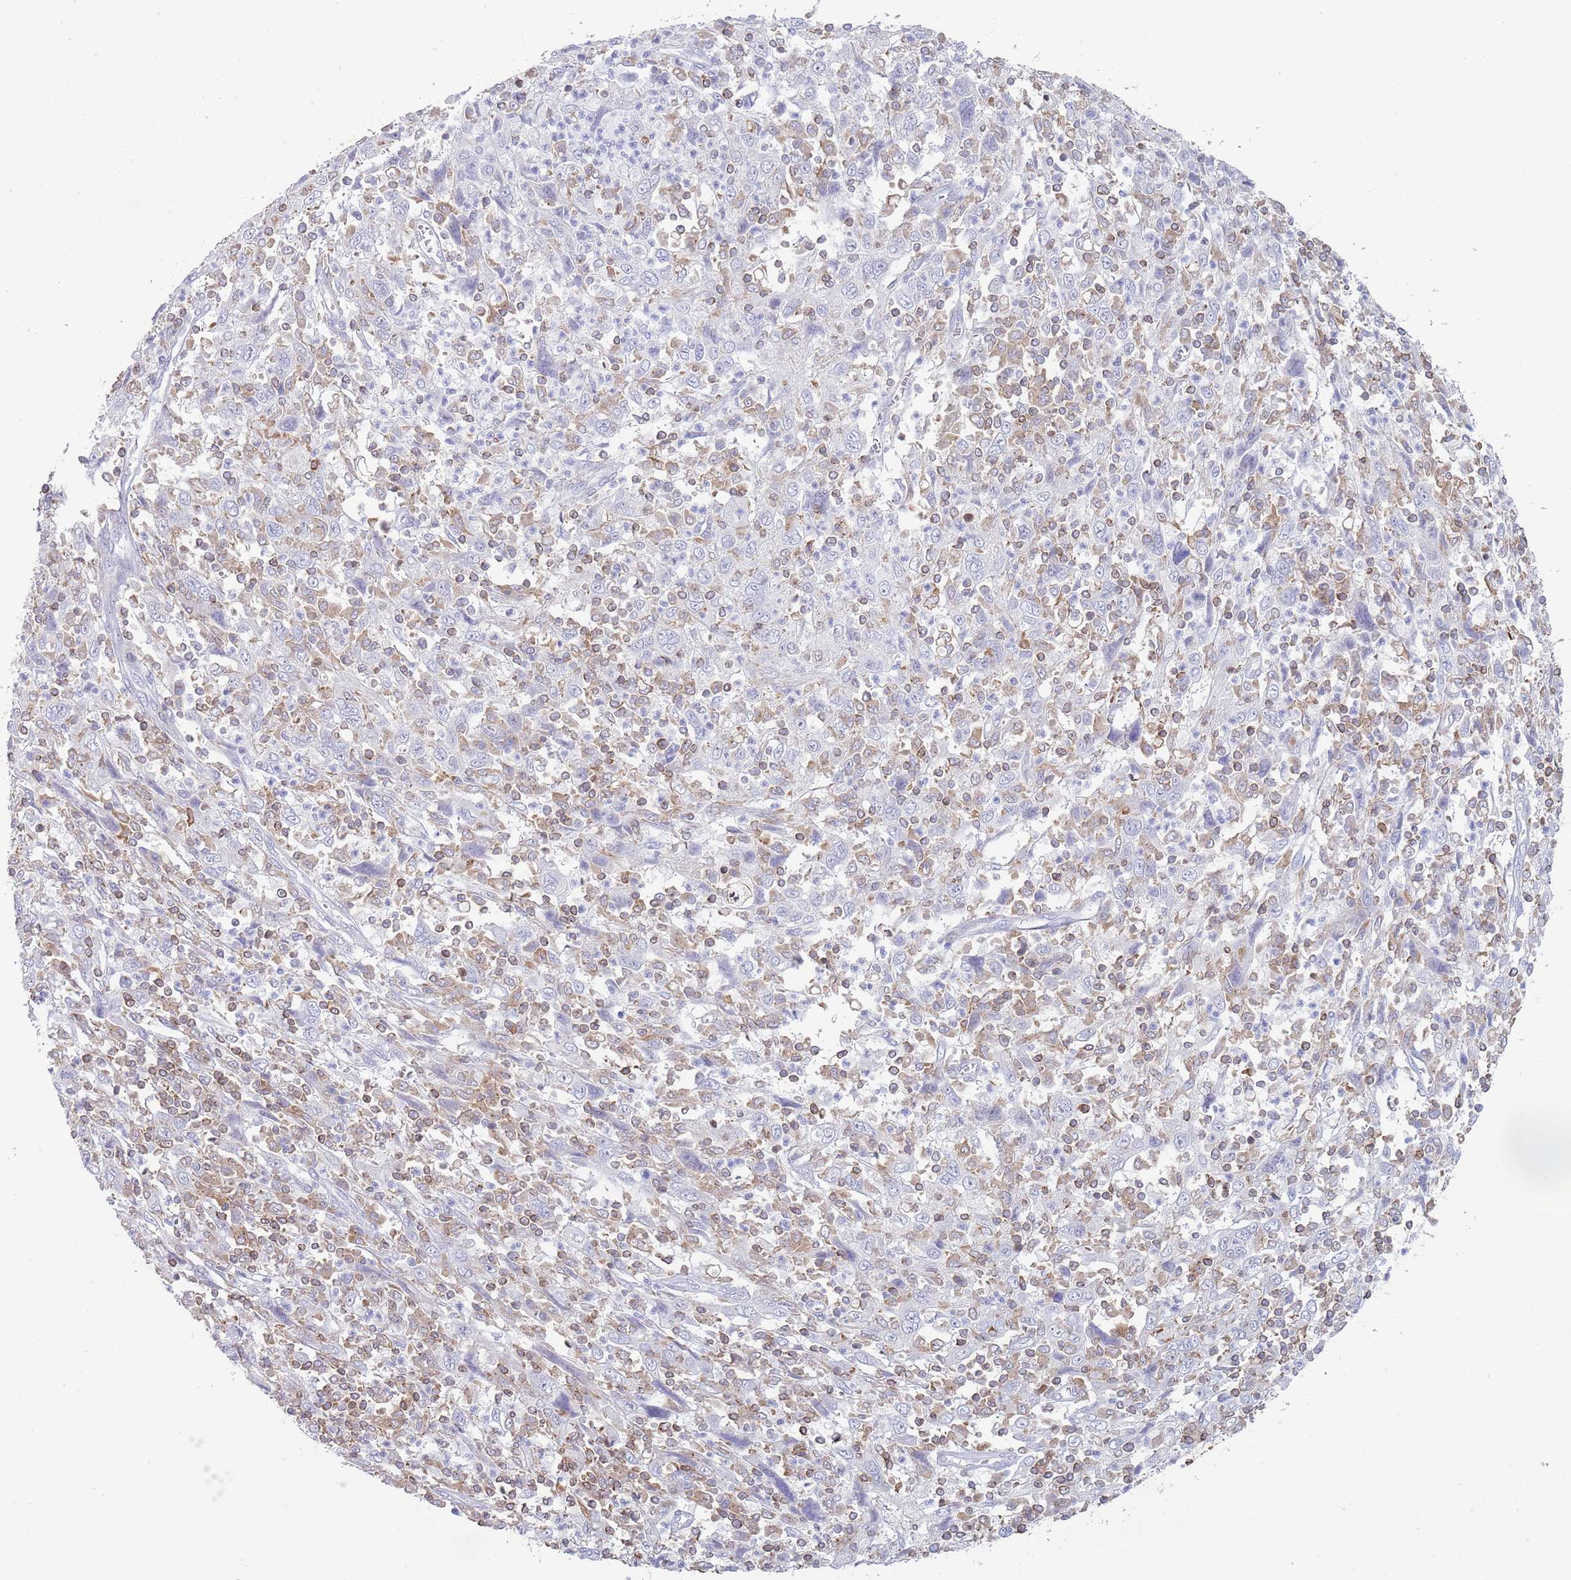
{"staining": {"intensity": "negative", "quantity": "none", "location": "none"}, "tissue": "cervical cancer", "cell_type": "Tumor cells", "image_type": "cancer", "snomed": [{"axis": "morphology", "description": "Squamous cell carcinoma, NOS"}, {"axis": "topography", "description": "Cervix"}], "caption": "A high-resolution micrograph shows immunohistochemistry (IHC) staining of squamous cell carcinoma (cervical), which shows no significant expression in tumor cells.", "gene": "LPXN", "patient": {"sex": "female", "age": 46}}